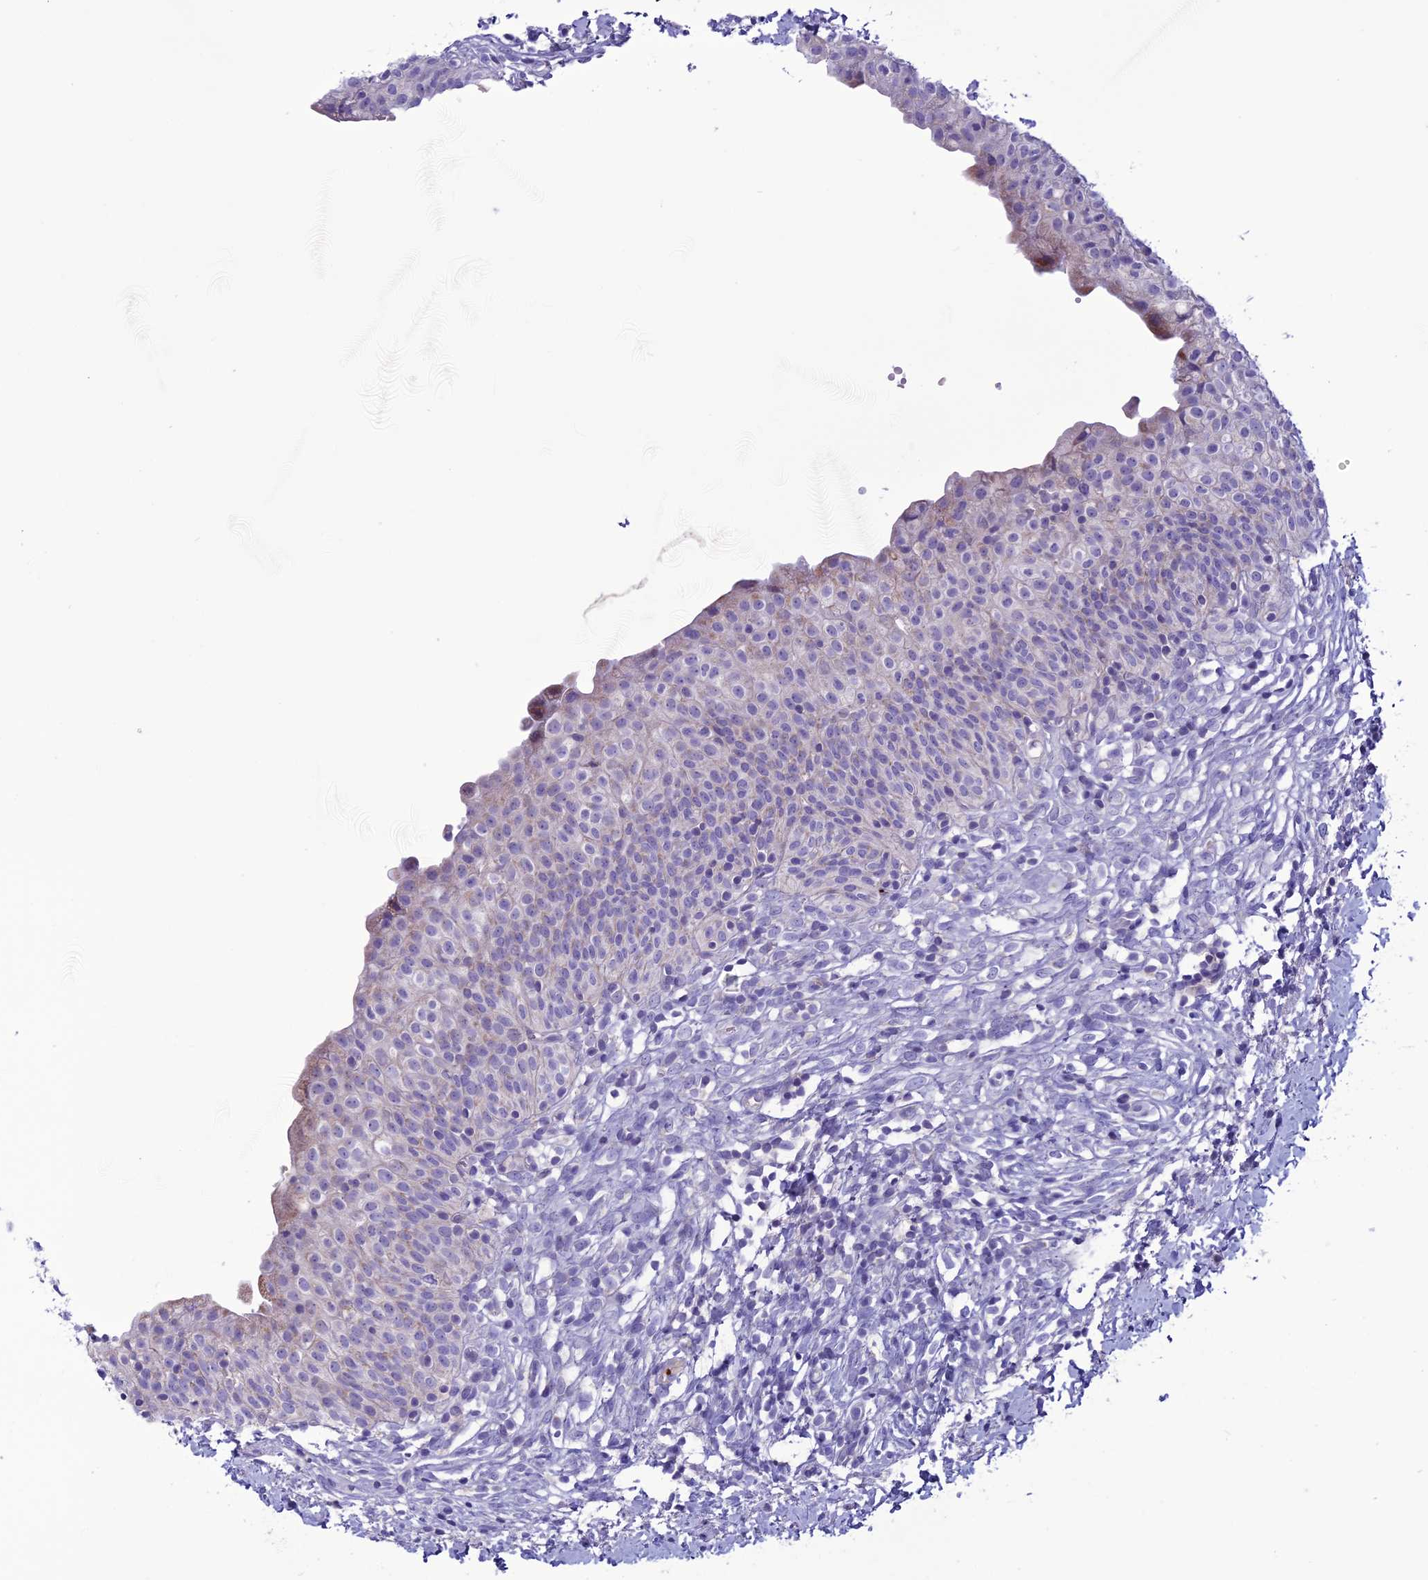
{"staining": {"intensity": "negative", "quantity": "none", "location": "none"}, "tissue": "urinary bladder", "cell_type": "Urothelial cells", "image_type": "normal", "snomed": [{"axis": "morphology", "description": "Normal tissue, NOS"}, {"axis": "topography", "description": "Urinary bladder"}], "caption": "This image is of benign urinary bladder stained with IHC to label a protein in brown with the nuclei are counter-stained blue. There is no expression in urothelial cells.", "gene": "C21orf140", "patient": {"sex": "male", "age": 55}}